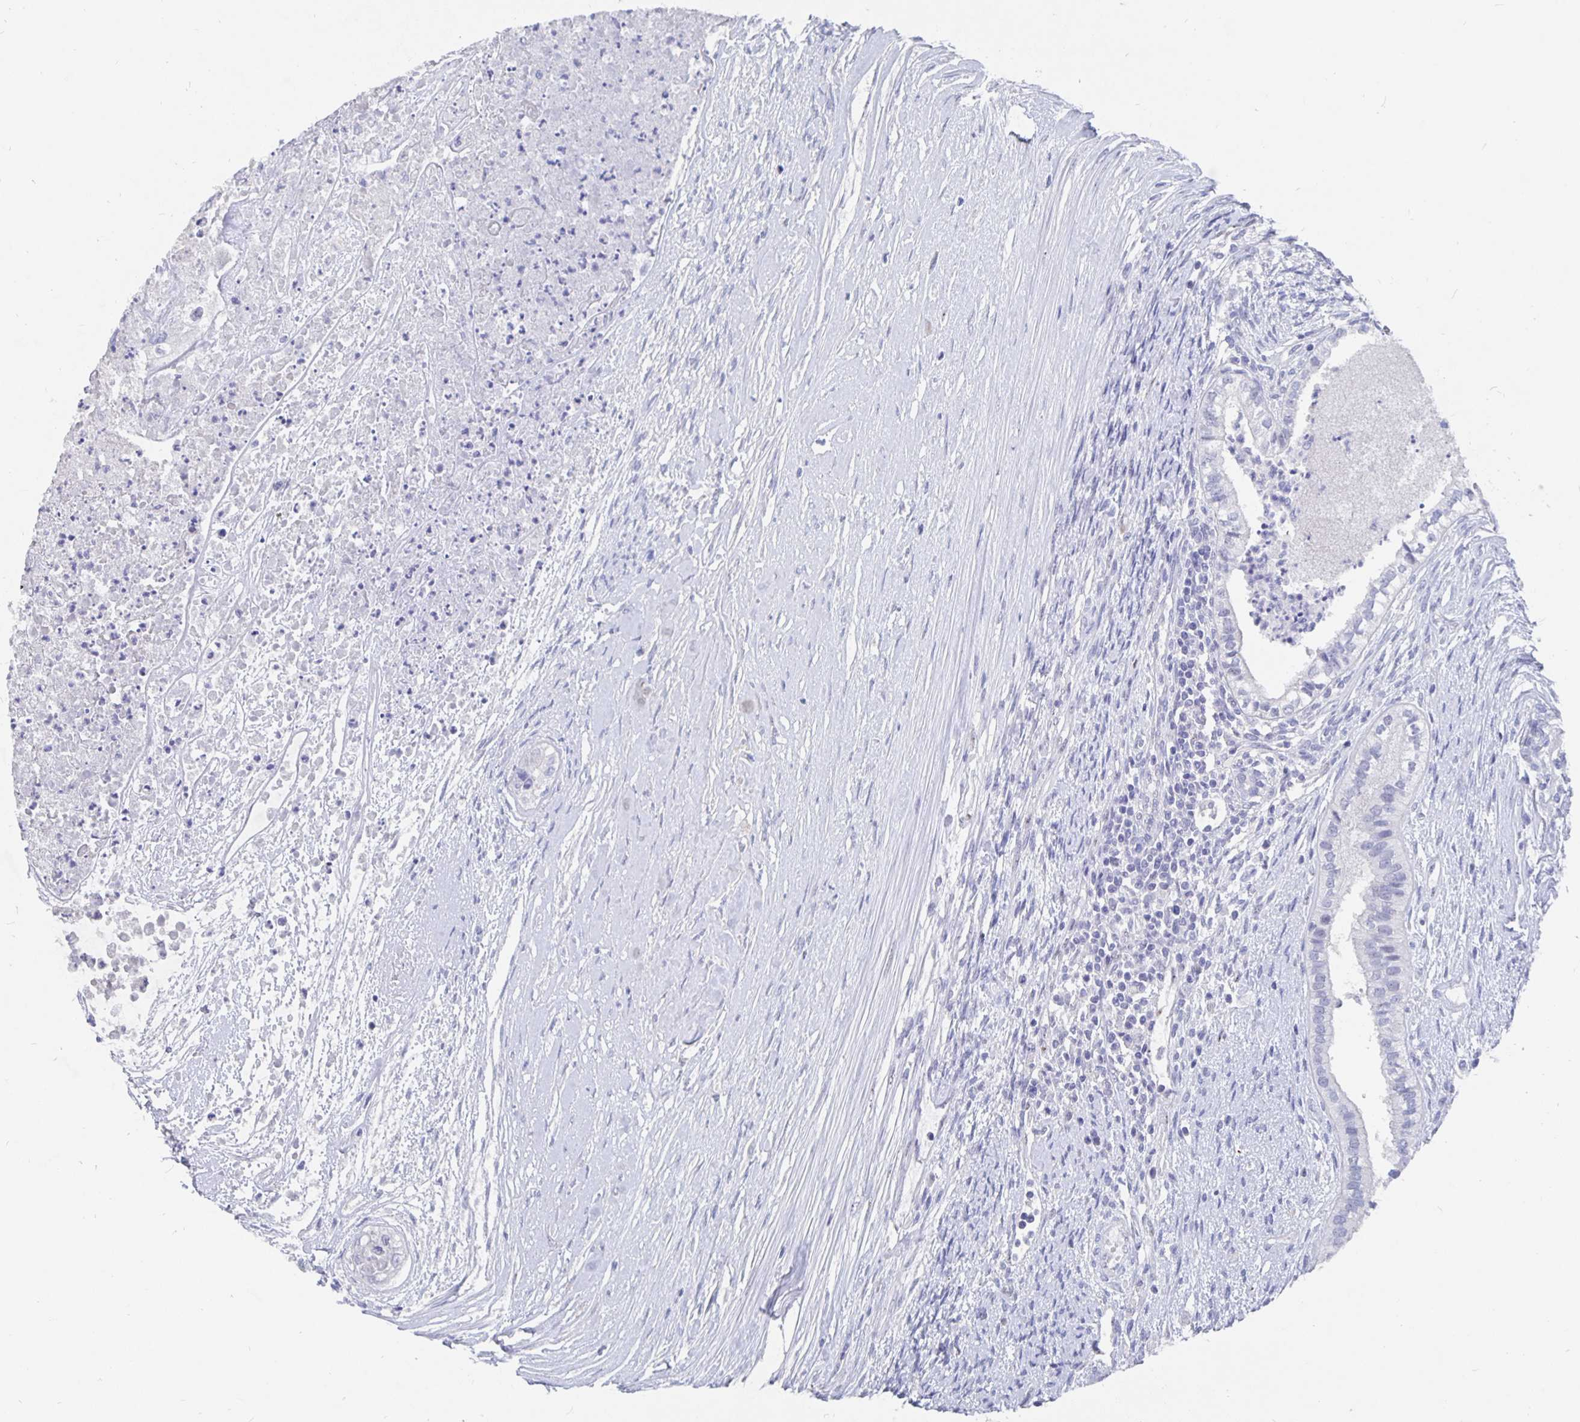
{"staining": {"intensity": "negative", "quantity": "none", "location": "none"}, "tissue": "testis cancer", "cell_type": "Tumor cells", "image_type": "cancer", "snomed": [{"axis": "morphology", "description": "Carcinoma, Embryonal, NOS"}, {"axis": "topography", "description": "Testis"}], "caption": "This is an immunohistochemistry micrograph of testis embryonal carcinoma. There is no staining in tumor cells.", "gene": "SMOC1", "patient": {"sex": "male", "age": 37}}